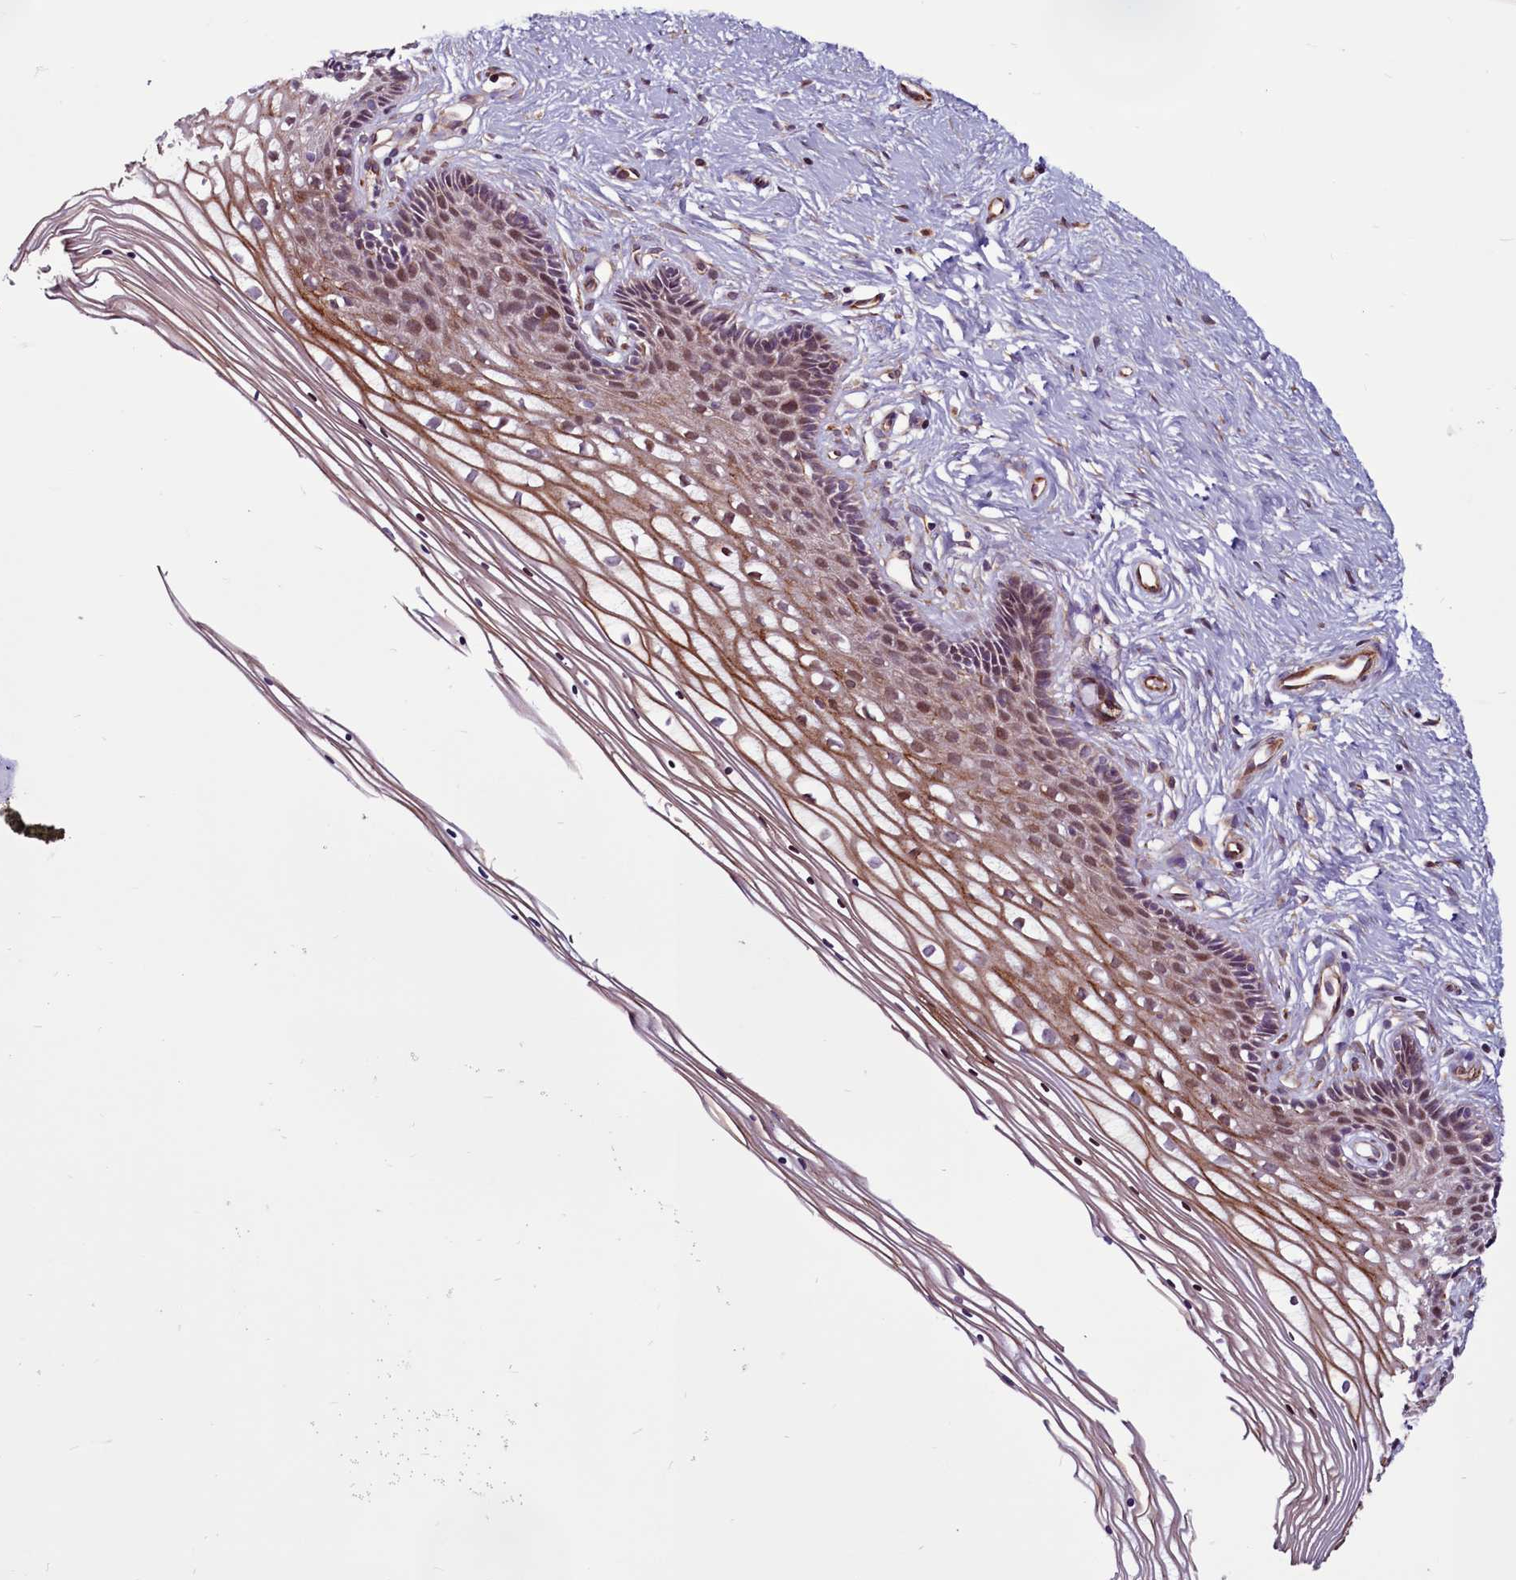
{"staining": {"intensity": "moderate", "quantity": ">75%", "location": "cytoplasmic/membranous"}, "tissue": "cervix", "cell_type": "Glandular cells", "image_type": "normal", "snomed": [{"axis": "morphology", "description": "Normal tissue, NOS"}, {"axis": "topography", "description": "Cervix"}], "caption": "Immunohistochemistry (IHC) micrograph of normal cervix: human cervix stained using immunohistochemistry (IHC) exhibits medium levels of moderate protein expression localized specifically in the cytoplasmic/membranous of glandular cells, appearing as a cytoplasmic/membranous brown color.", "gene": "MCRIP1", "patient": {"sex": "female", "age": 33}}